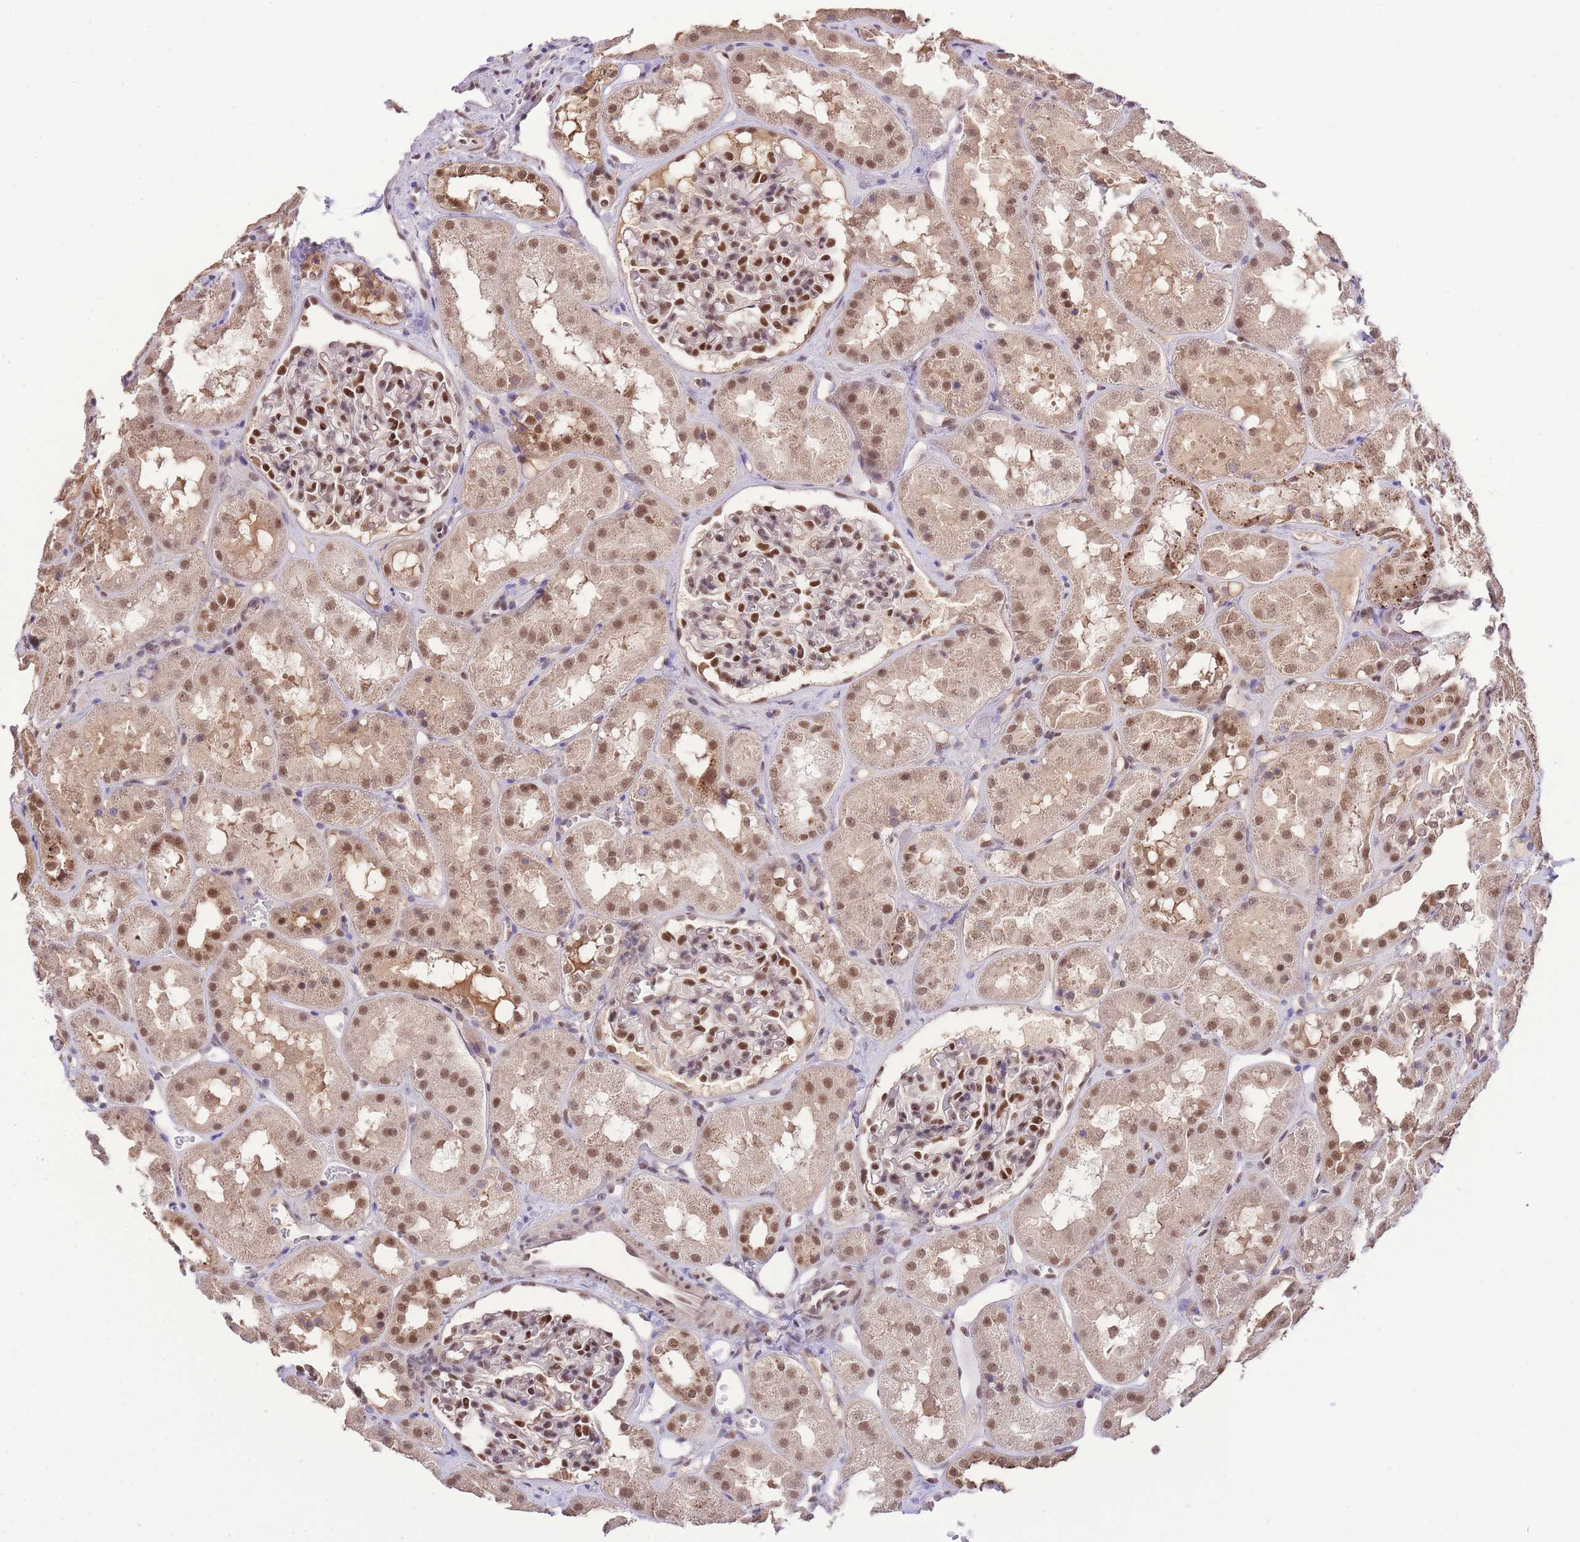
{"staining": {"intensity": "moderate", "quantity": "25%-75%", "location": "nuclear"}, "tissue": "kidney", "cell_type": "Cells in glomeruli", "image_type": "normal", "snomed": [{"axis": "morphology", "description": "Normal tissue, NOS"}, {"axis": "topography", "description": "Kidney"}], "caption": "This is an image of IHC staining of normal kidney, which shows moderate positivity in the nuclear of cells in glomeruli.", "gene": "UBXN7", "patient": {"sex": "male", "age": 16}}